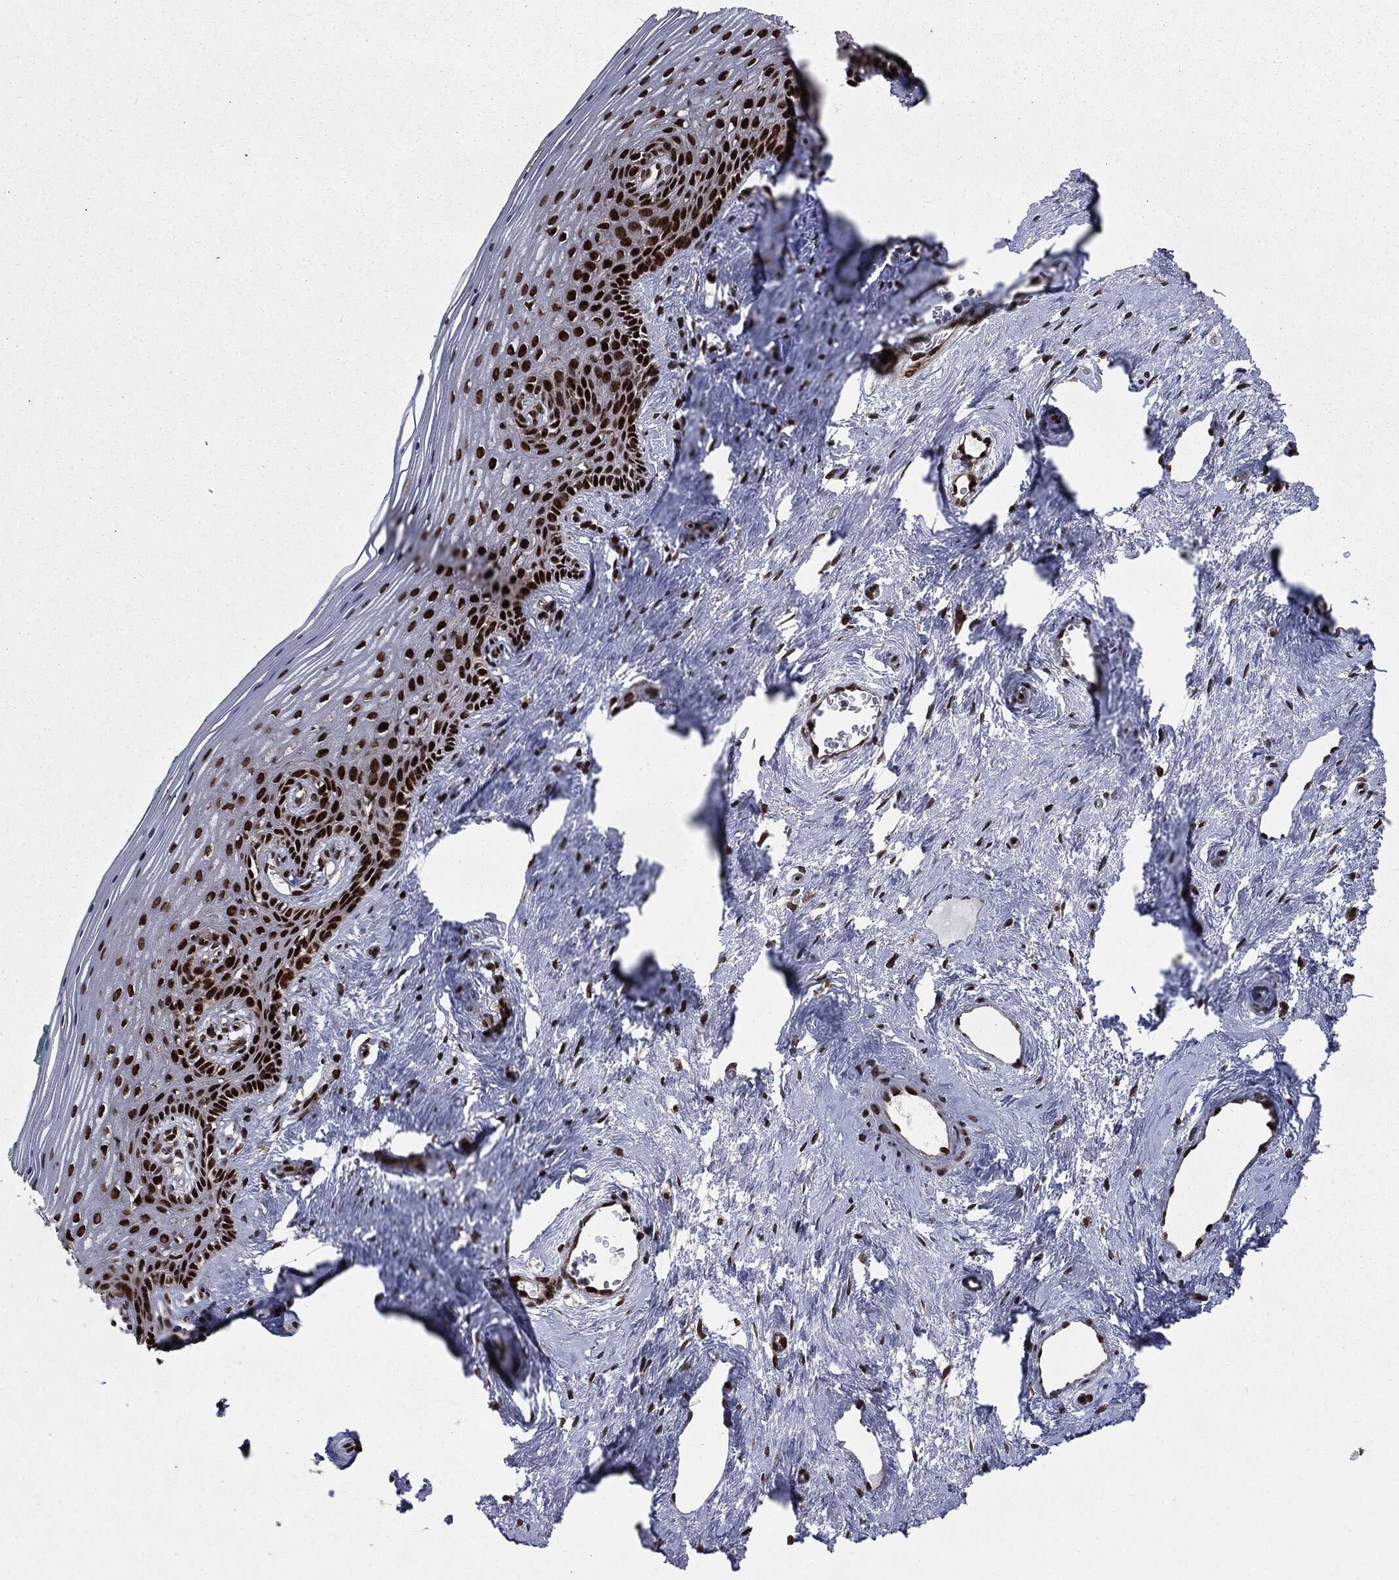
{"staining": {"intensity": "strong", "quantity": ">75%", "location": "nuclear"}, "tissue": "vagina", "cell_type": "Squamous epithelial cells", "image_type": "normal", "snomed": [{"axis": "morphology", "description": "Normal tissue, NOS"}, {"axis": "topography", "description": "Vagina"}], "caption": "Immunohistochemical staining of normal vagina reveals >75% levels of strong nuclear protein positivity in approximately >75% of squamous epithelial cells.", "gene": "DVL2", "patient": {"sex": "female", "age": 45}}